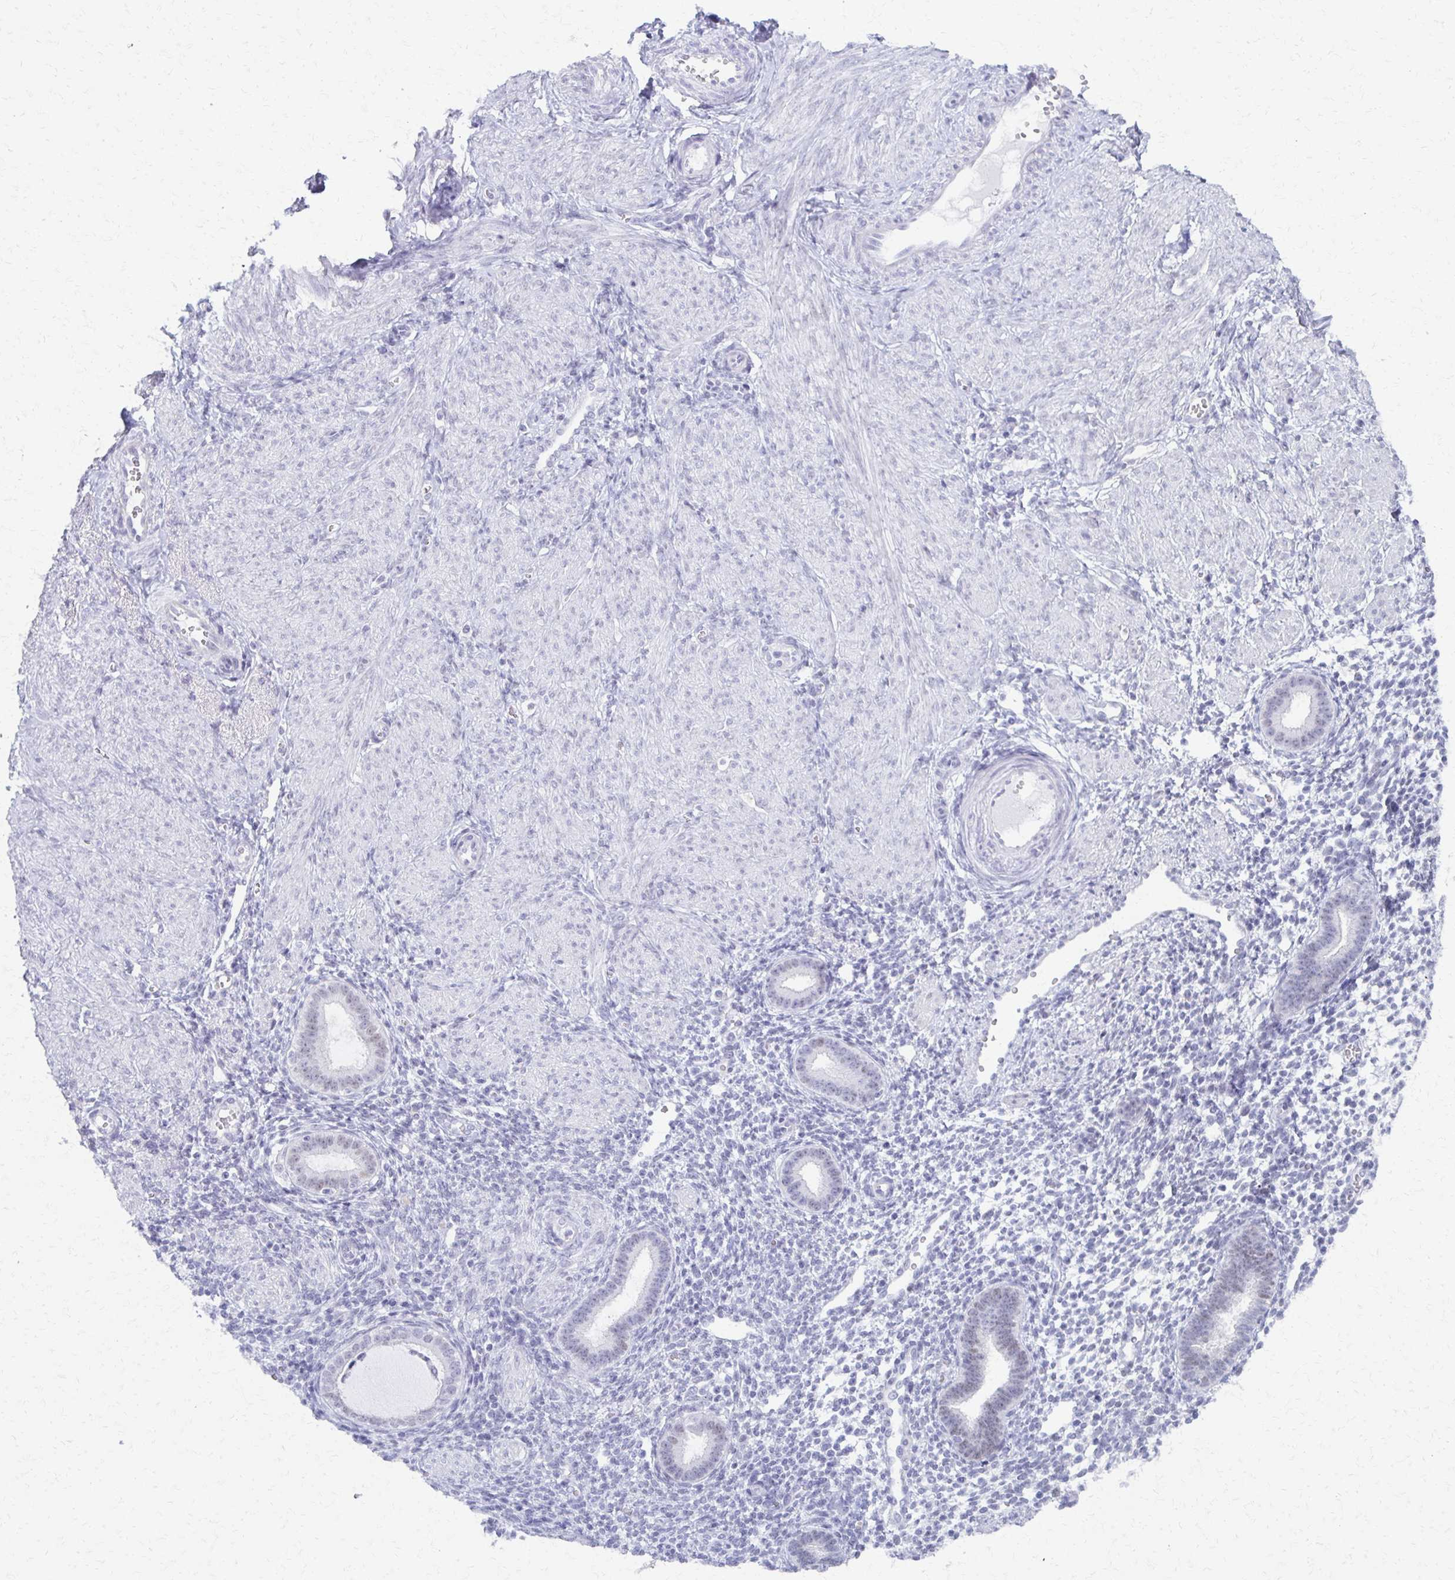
{"staining": {"intensity": "negative", "quantity": "none", "location": "none"}, "tissue": "endometrium", "cell_type": "Cells in endometrial stroma", "image_type": "normal", "snomed": [{"axis": "morphology", "description": "Normal tissue, NOS"}, {"axis": "topography", "description": "Endometrium"}], "caption": "This is an IHC micrograph of unremarkable human endometrium. There is no positivity in cells in endometrial stroma.", "gene": "MORC4", "patient": {"sex": "female", "age": 36}}